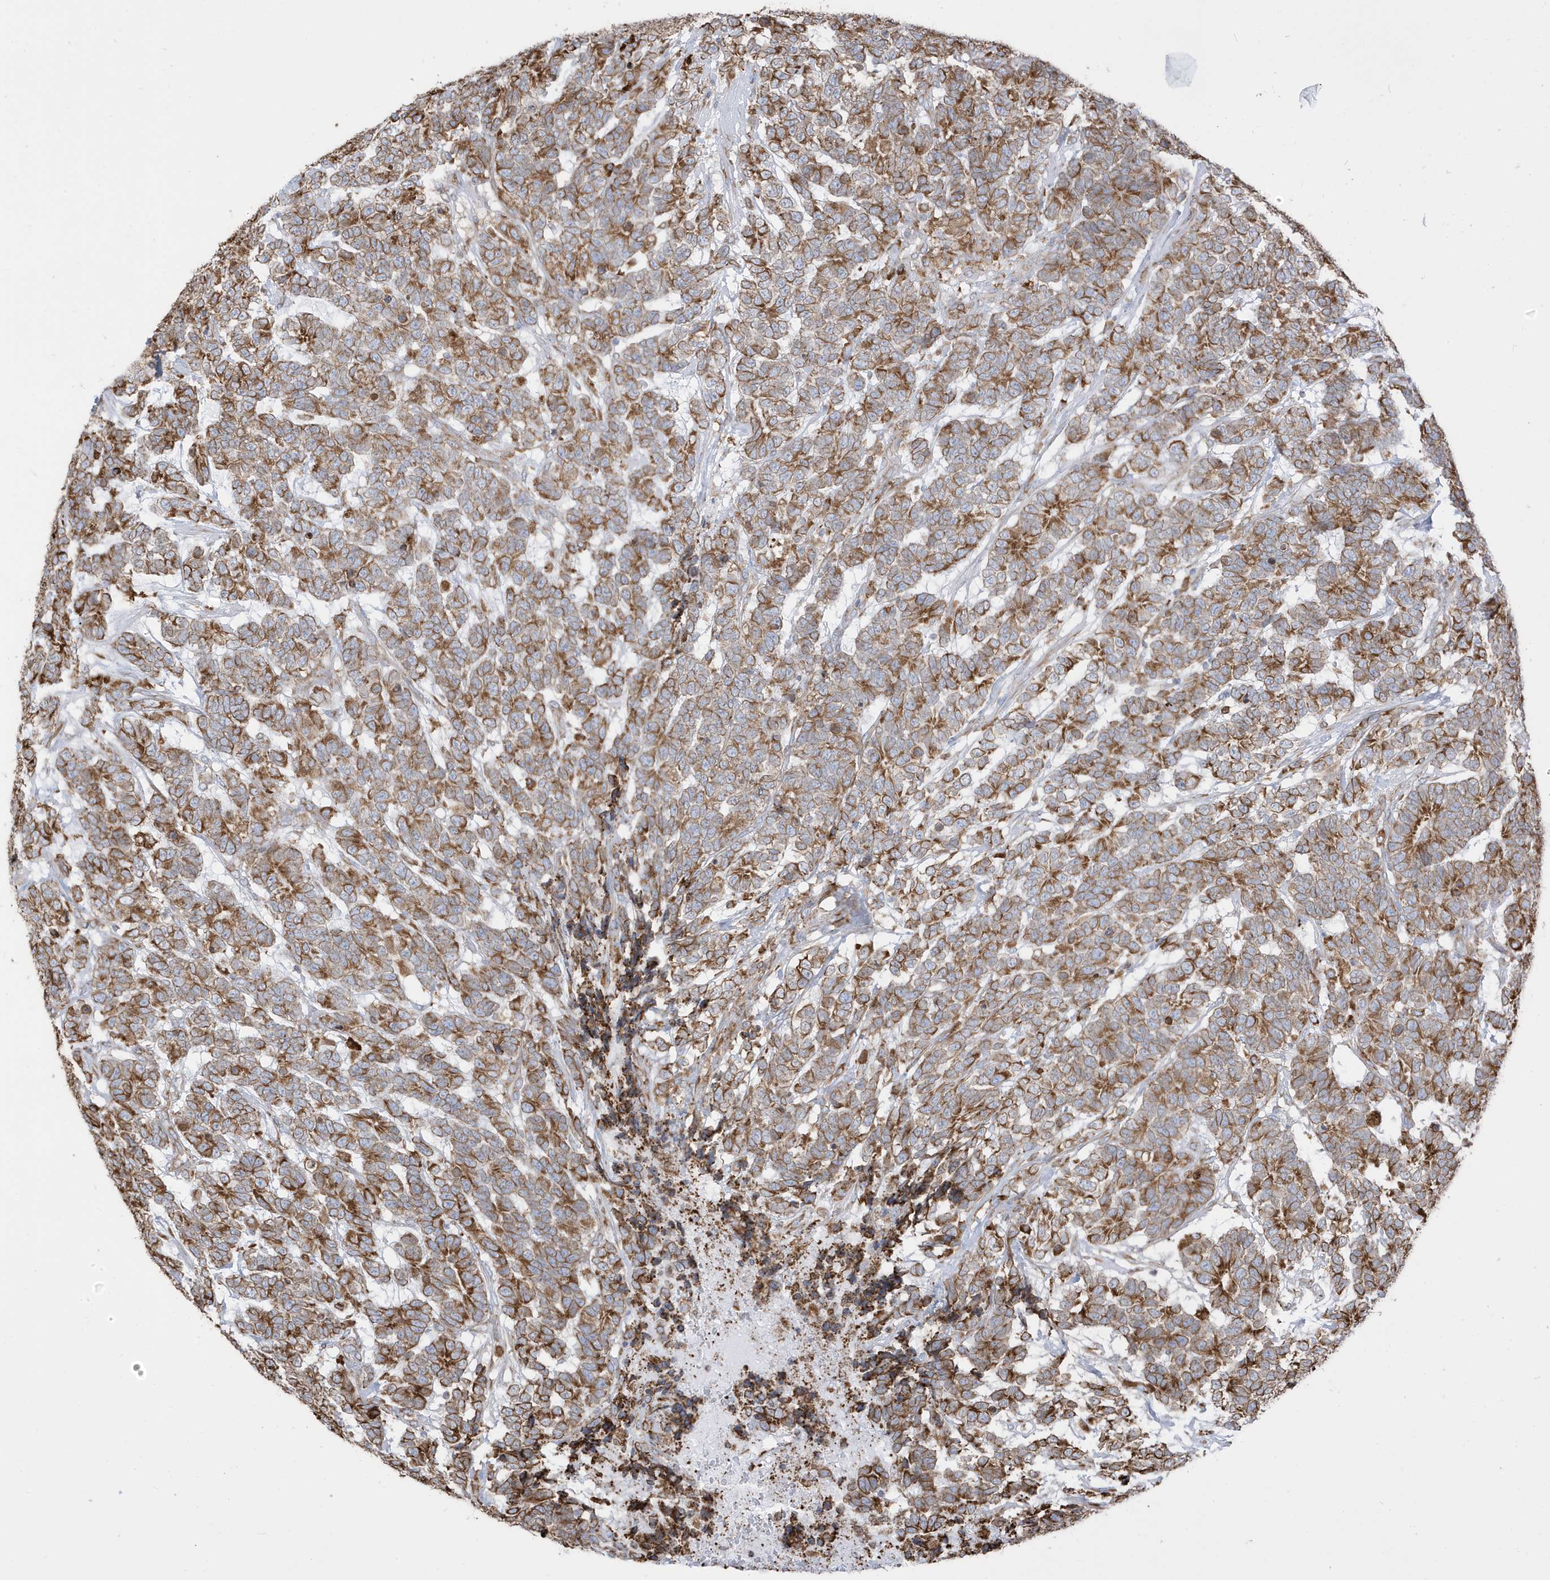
{"staining": {"intensity": "moderate", "quantity": ">75%", "location": "cytoplasmic/membranous"}, "tissue": "testis cancer", "cell_type": "Tumor cells", "image_type": "cancer", "snomed": [{"axis": "morphology", "description": "Carcinoma, Embryonal, NOS"}, {"axis": "topography", "description": "Testis"}], "caption": "Immunohistochemistry micrograph of embryonal carcinoma (testis) stained for a protein (brown), which exhibits medium levels of moderate cytoplasmic/membranous staining in approximately >75% of tumor cells.", "gene": "PDIA6", "patient": {"sex": "male", "age": 26}}